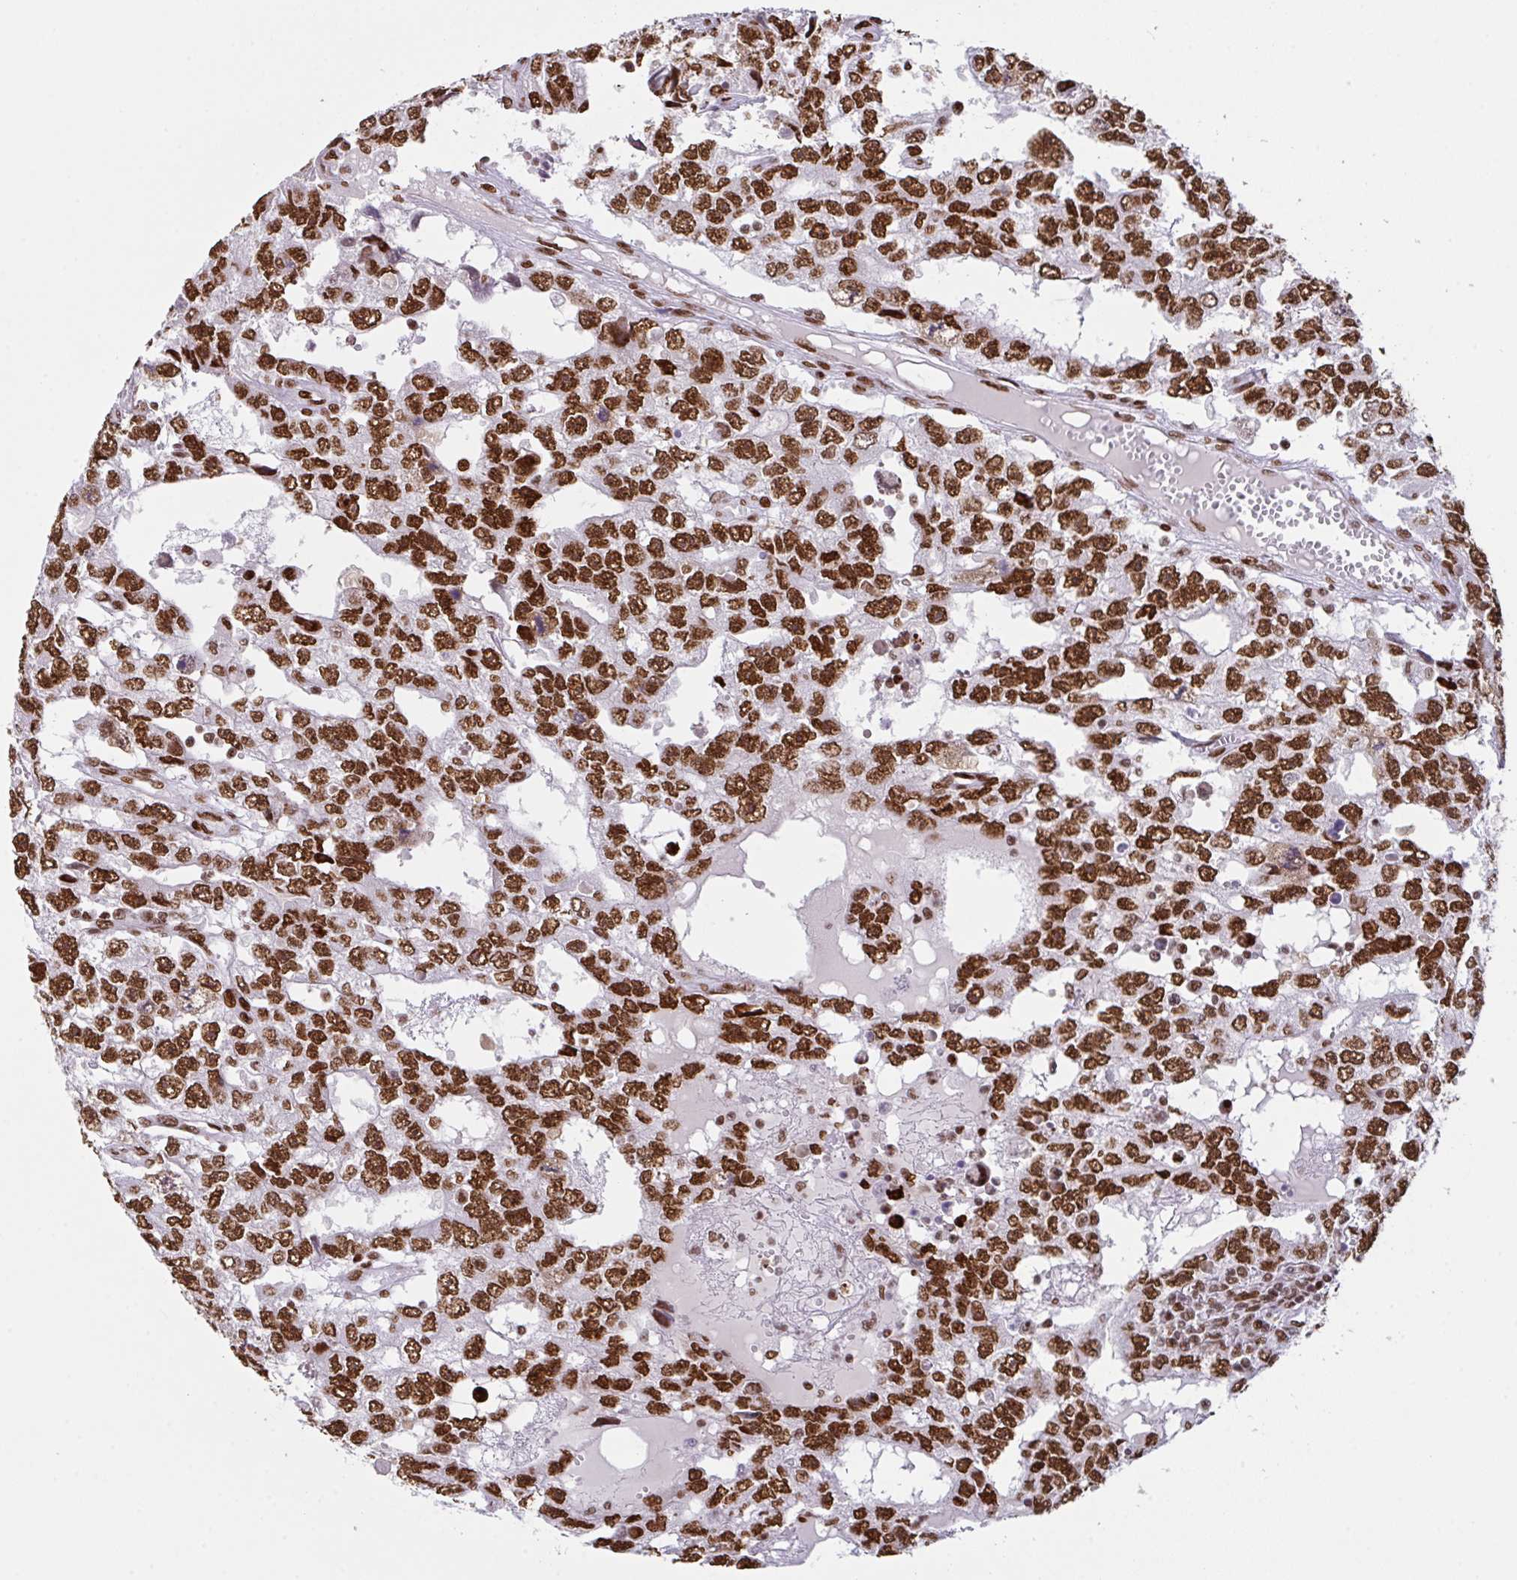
{"staining": {"intensity": "strong", "quantity": ">75%", "location": "nuclear"}, "tissue": "testis cancer", "cell_type": "Tumor cells", "image_type": "cancer", "snomed": [{"axis": "morphology", "description": "Carcinoma, Embryonal, NOS"}, {"axis": "topography", "description": "Testis"}], "caption": "This image reveals immunohistochemistry (IHC) staining of testis embryonal carcinoma, with high strong nuclear expression in approximately >75% of tumor cells.", "gene": "CLP1", "patient": {"sex": "male", "age": 20}}